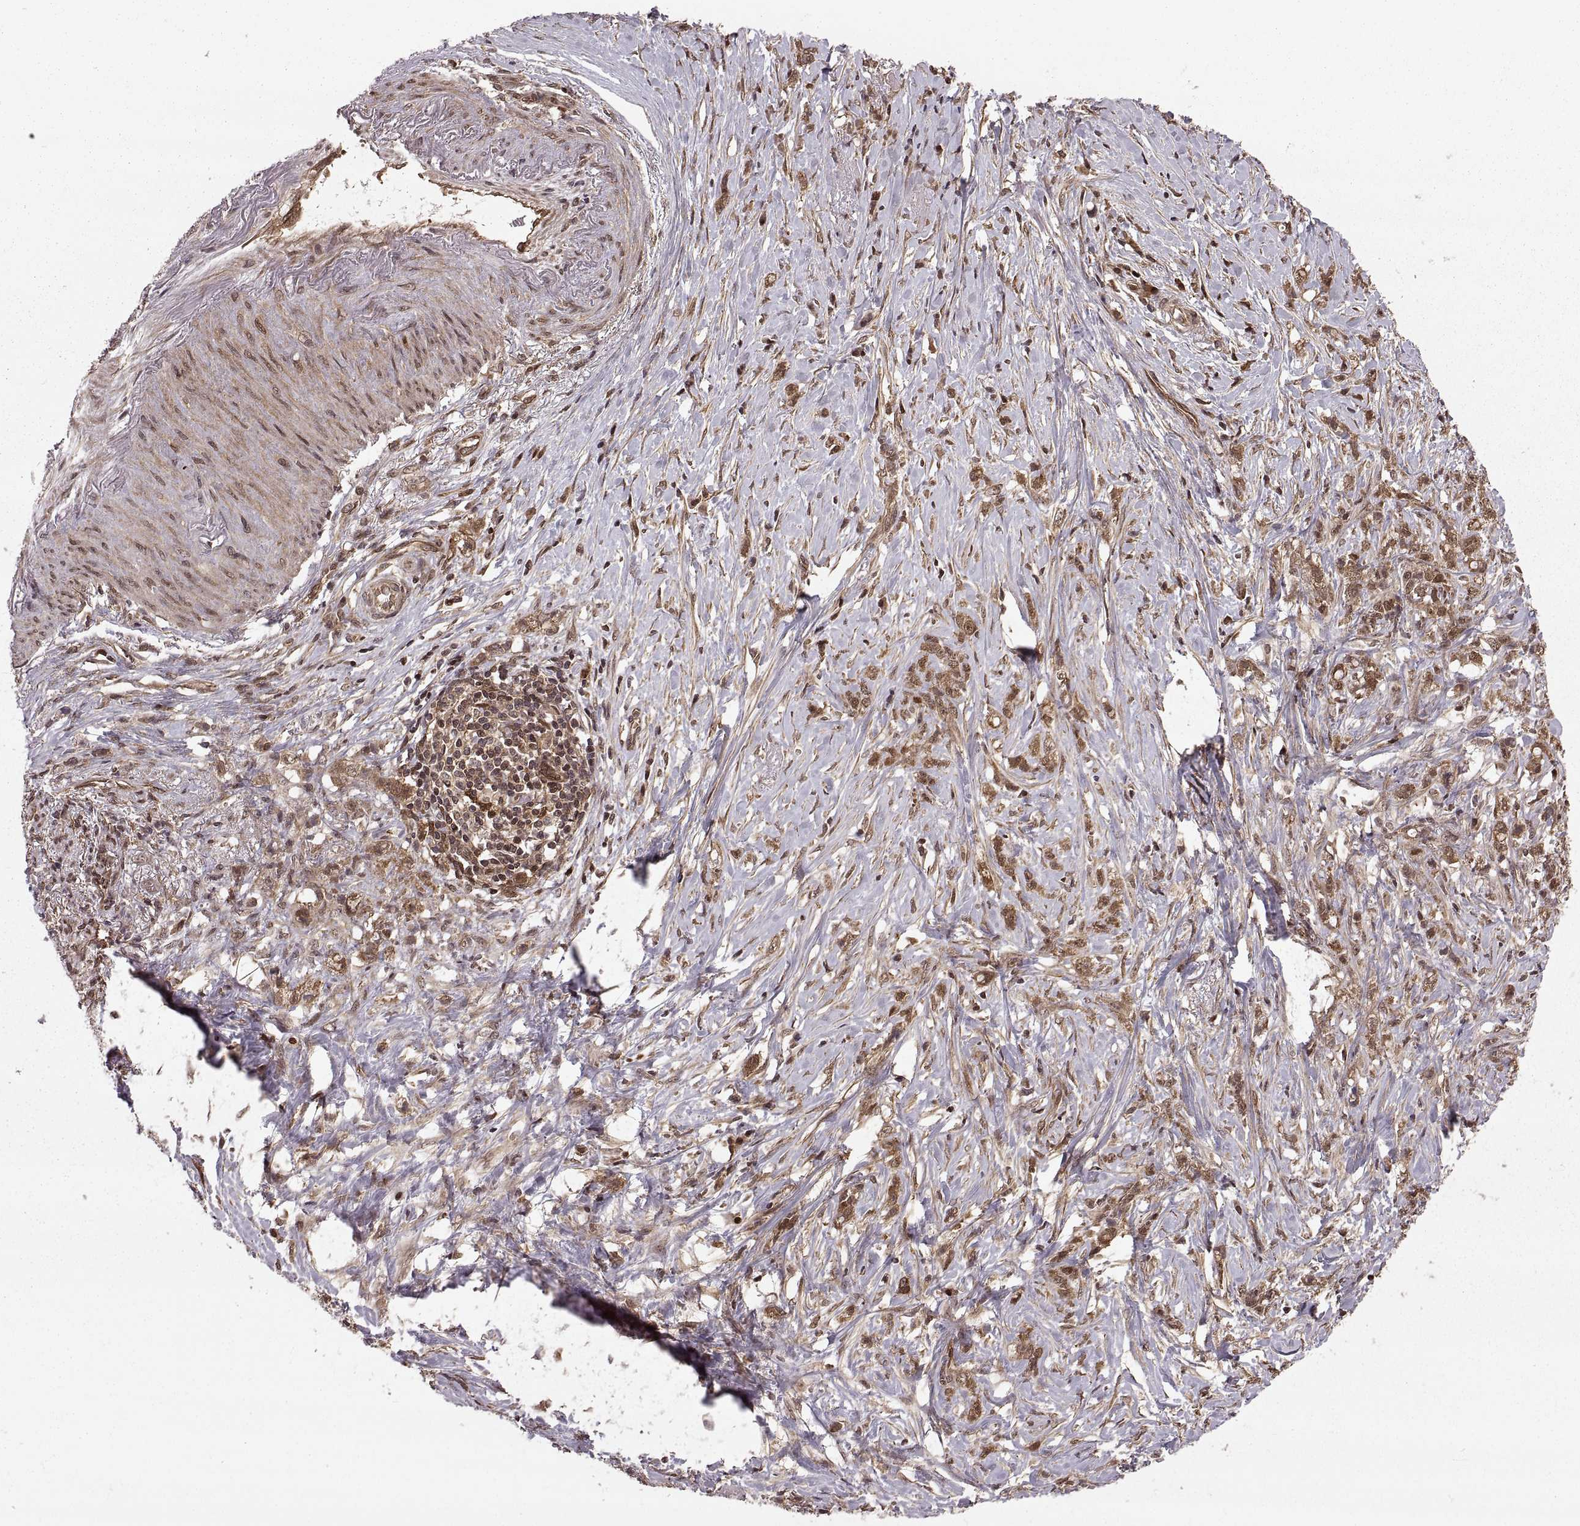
{"staining": {"intensity": "moderate", "quantity": ">75%", "location": "cytoplasmic/membranous"}, "tissue": "stomach cancer", "cell_type": "Tumor cells", "image_type": "cancer", "snomed": [{"axis": "morphology", "description": "Adenocarcinoma, NOS"}, {"axis": "topography", "description": "Stomach, lower"}], "caption": "Tumor cells exhibit moderate cytoplasmic/membranous expression in about >75% of cells in stomach cancer (adenocarcinoma).", "gene": "DEDD", "patient": {"sex": "male", "age": 88}}